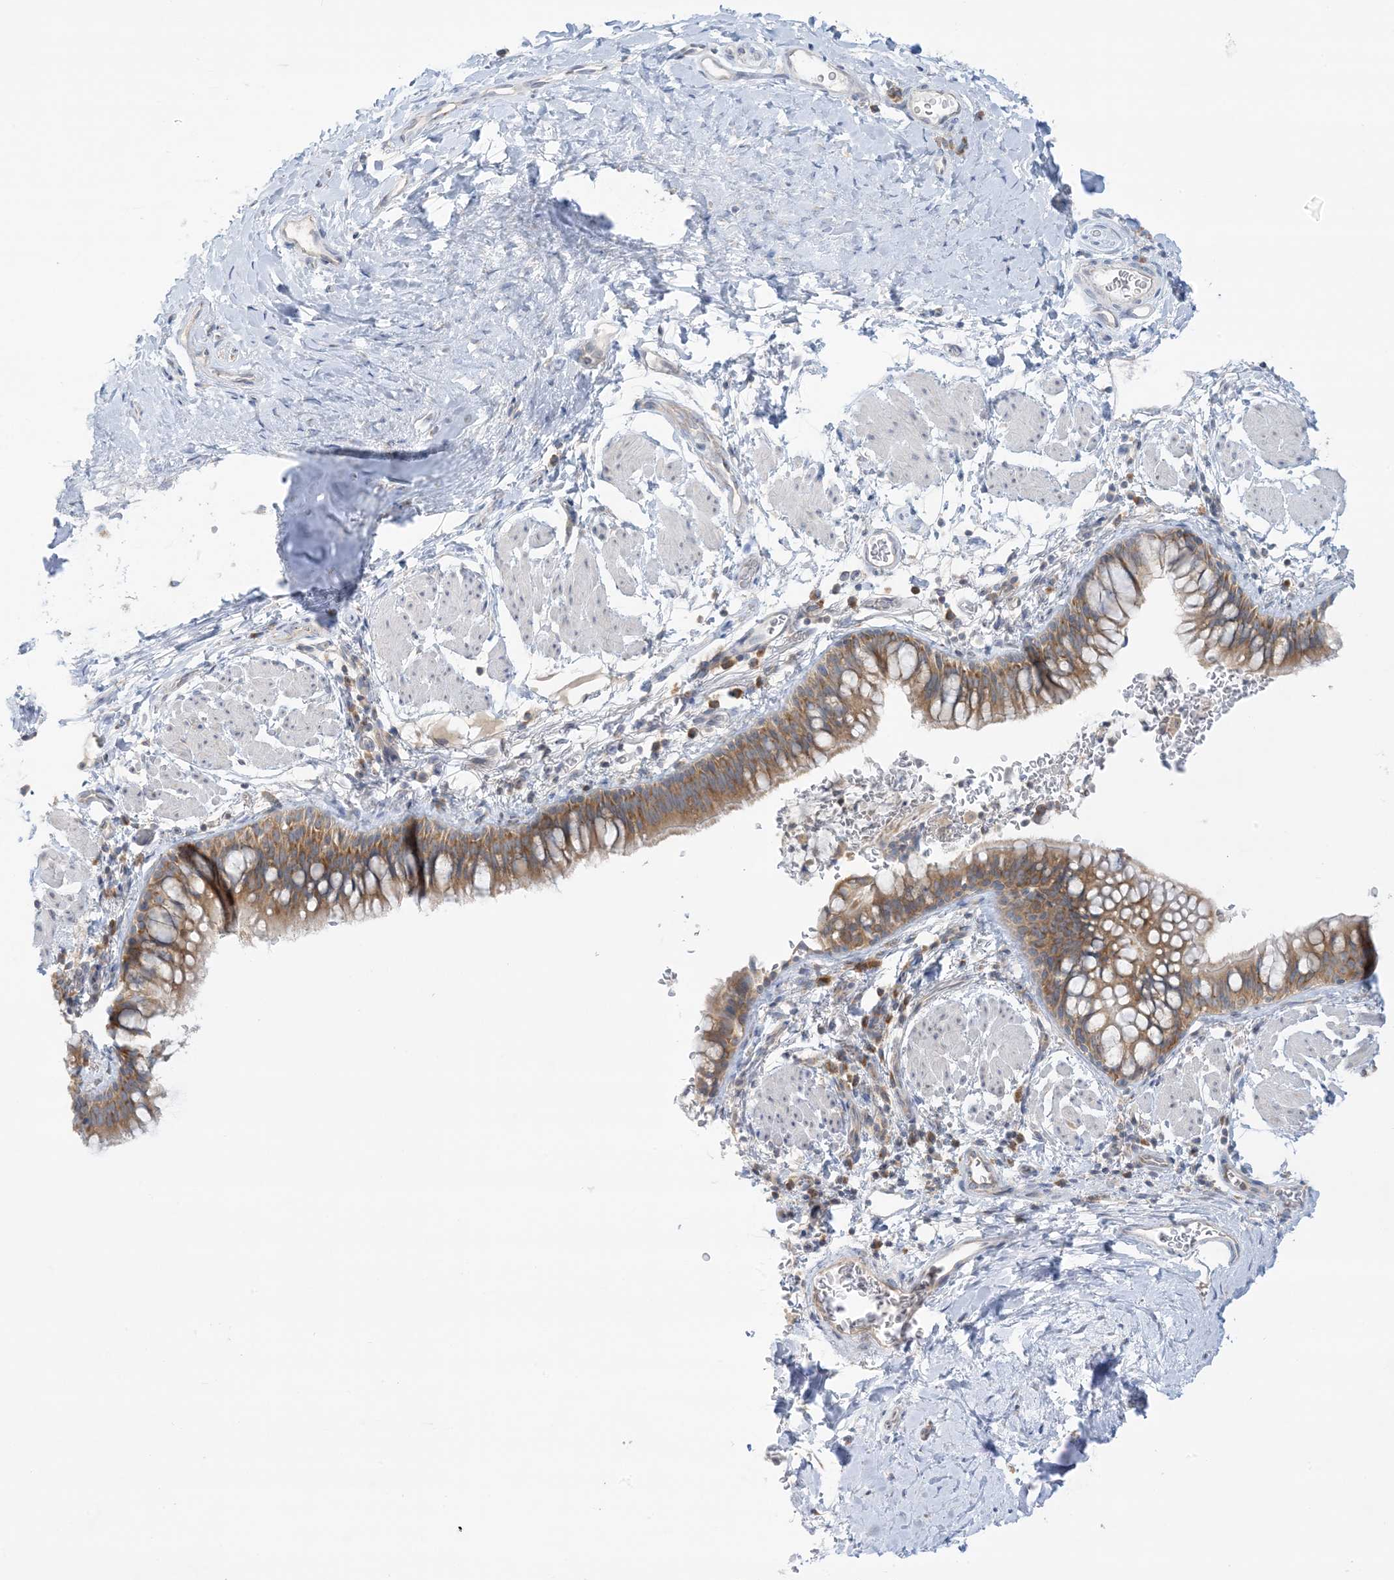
{"staining": {"intensity": "moderate", "quantity": "25%-75%", "location": "cytoplasmic/membranous"}, "tissue": "bronchus", "cell_type": "Respiratory epithelial cells", "image_type": "normal", "snomed": [{"axis": "morphology", "description": "Normal tissue, NOS"}, {"axis": "topography", "description": "Cartilage tissue"}, {"axis": "topography", "description": "Bronchus"}], "caption": "High-power microscopy captured an immunohistochemistry (IHC) image of benign bronchus, revealing moderate cytoplasmic/membranous expression in approximately 25%-75% of respiratory epithelial cells.", "gene": "RPP40", "patient": {"sex": "female", "age": 36}}